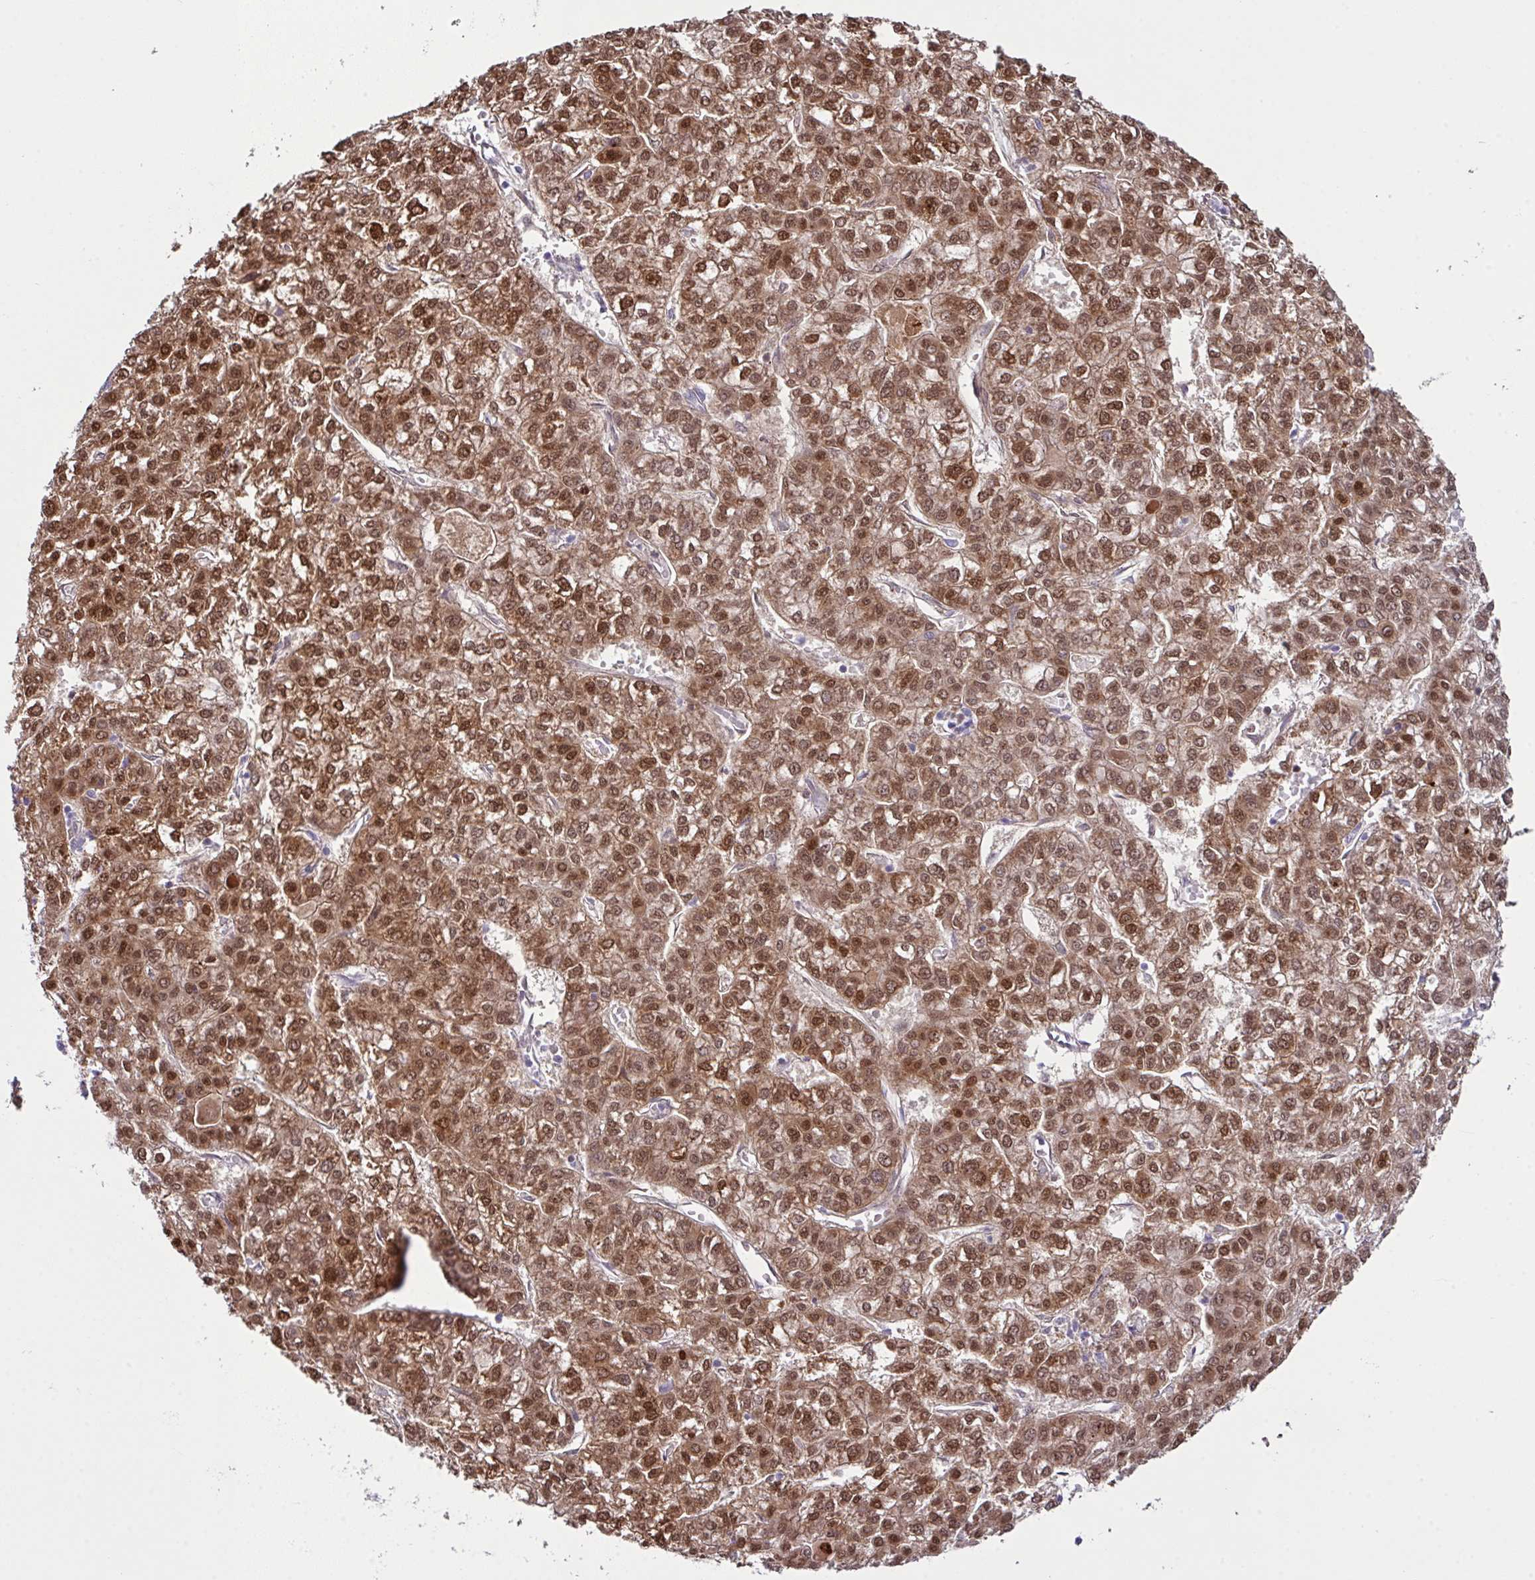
{"staining": {"intensity": "moderate", "quantity": ">75%", "location": "cytoplasmic/membranous,nuclear"}, "tissue": "liver cancer", "cell_type": "Tumor cells", "image_type": "cancer", "snomed": [{"axis": "morphology", "description": "Carcinoma, Hepatocellular, NOS"}, {"axis": "topography", "description": "Liver"}], "caption": "Immunohistochemical staining of liver cancer displays medium levels of moderate cytoplasmic/membranous and nuclear staining in approximately >75% of tumor cells.", "gene": "LGALS4", "patient": {"sex": "female", "age": 43}}